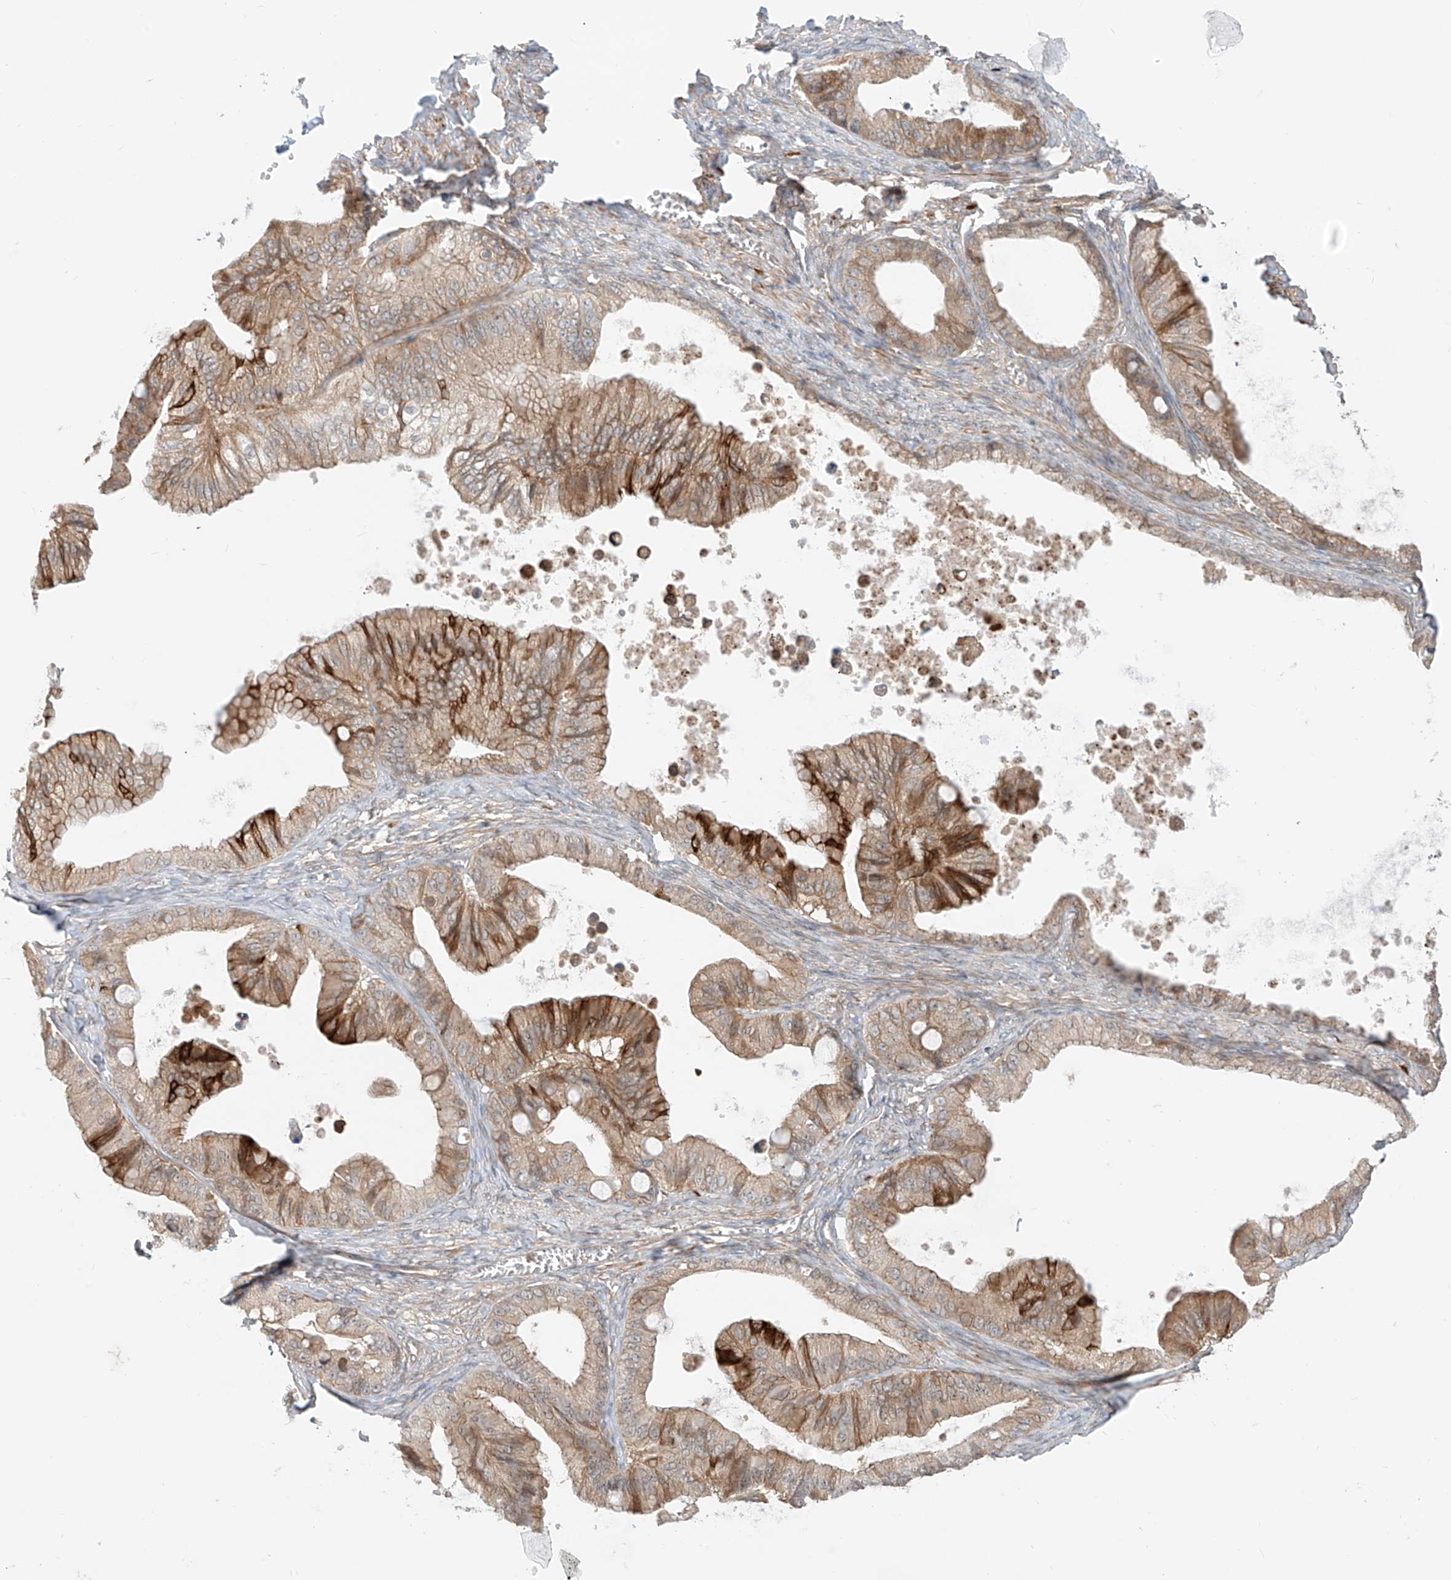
{"staining": {"intensity": "moderate", "quantity": ">75%", "location": "cytoplasmic/membranous"}, "tissue": "ovarian cancer", "cell_type": "Tumor cells", "image_type": "cancer", "snomed": [{"axis": "morphology", "description": "Cystadenocarcinoma, mucinous, NOS"}, {"axis": "topography", "description": "Ovary"}], "caption": "Human ovarian cancer stained for a protein (brown) demonstrates moderate cytoplasmic/membranous positive positivity in about >75% of tumor cells.", "gene": "MTUS2", "patient": {"sex": "female", "age": 71}}